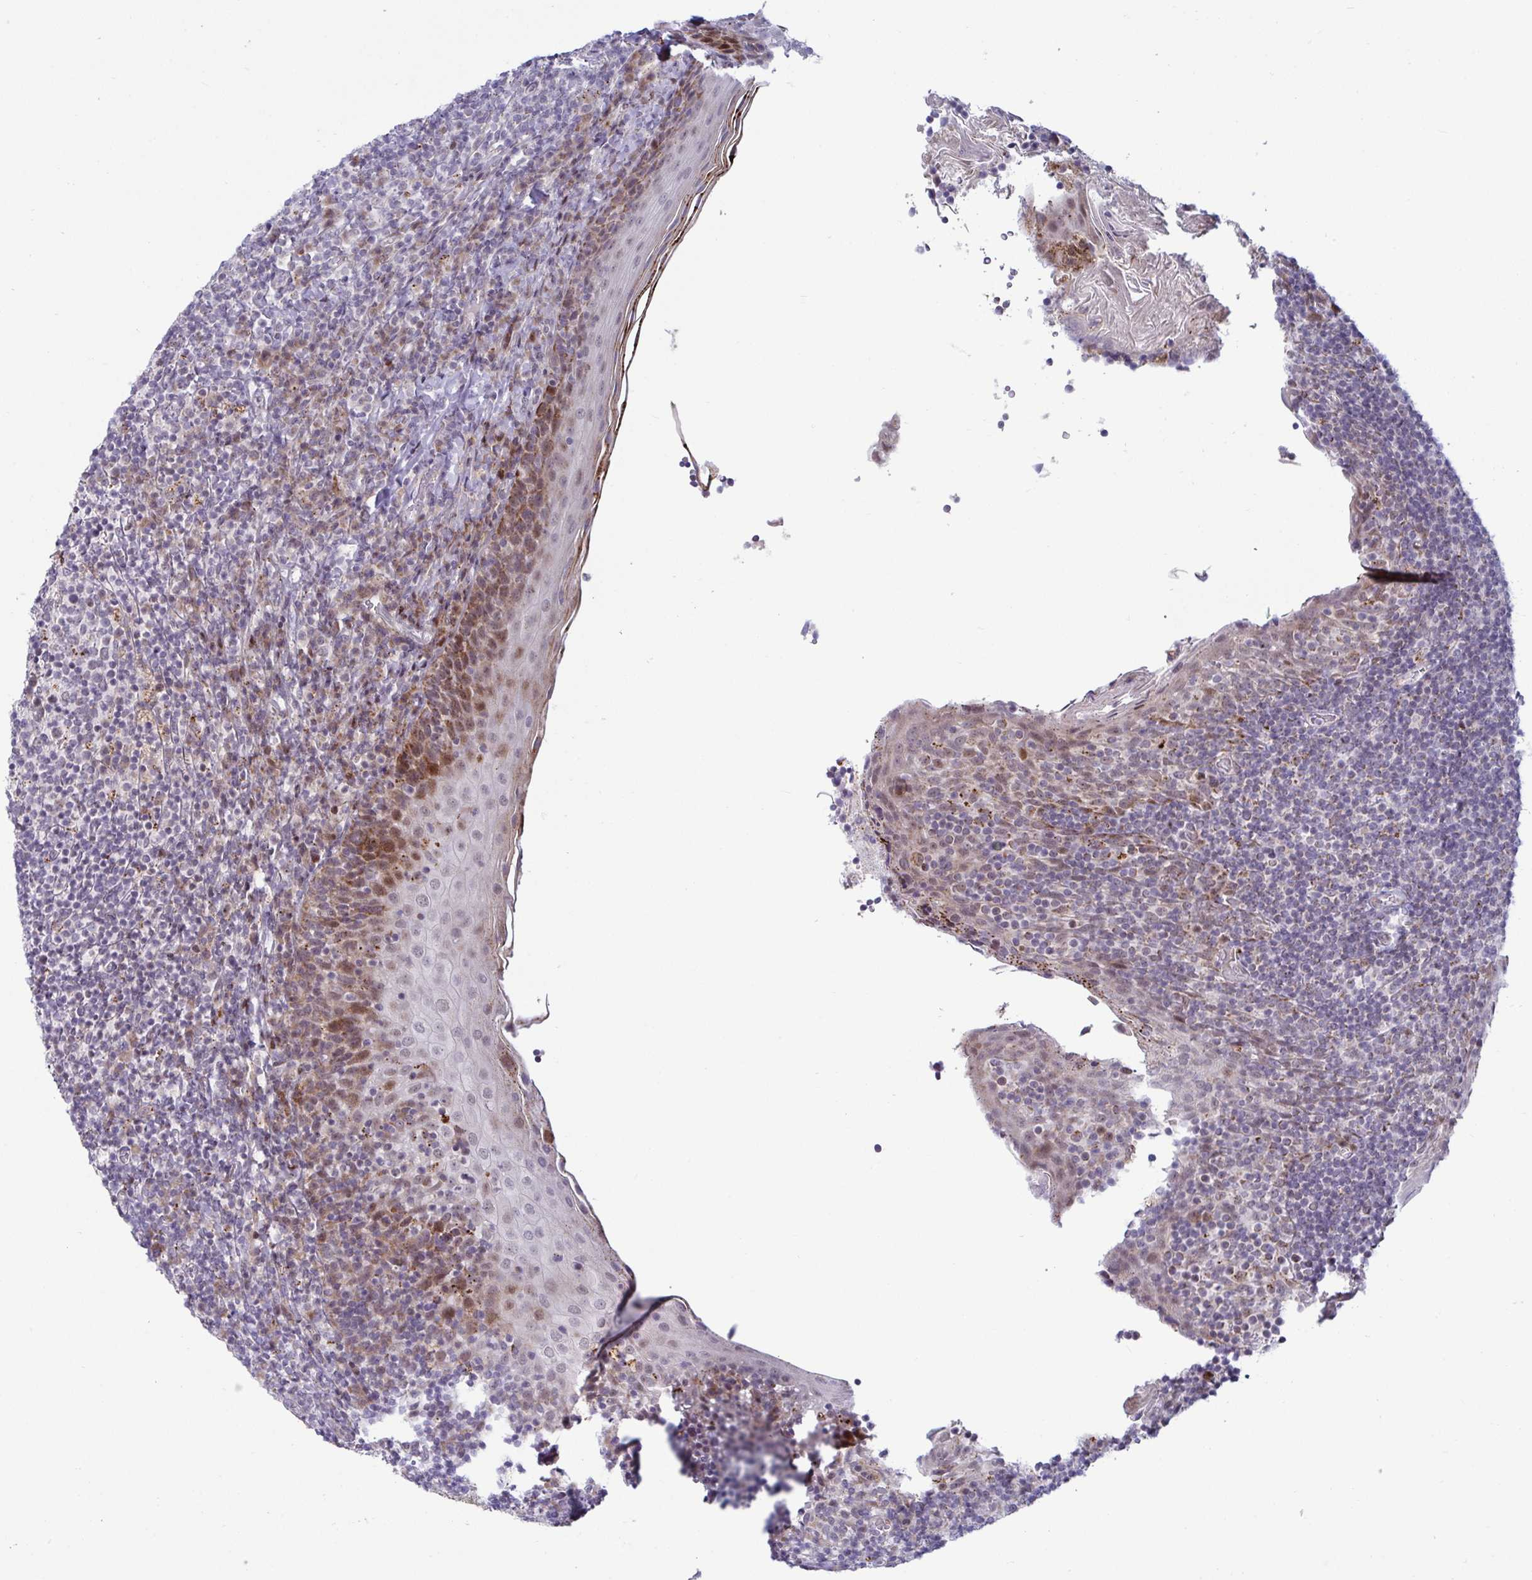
{"staining": {"intensity": "weak", "quantity": "<25%", "location": "cytoplasmic/membranous"}, "tissue": "tonsil", "cell_type": "Non-germinal center cells", "image_type": "normal", "snomed": [{"axis": "morphology", "description": "Normal tissue, NOS"}, {"axis": "topography", "description": "Tonsil"}], "caption": "Histopathology image shows no protein expression in non-germinal center cells of normal tonsil.", "gene": "DZIP1", "patient": {"sex": "female", "age": 10}}